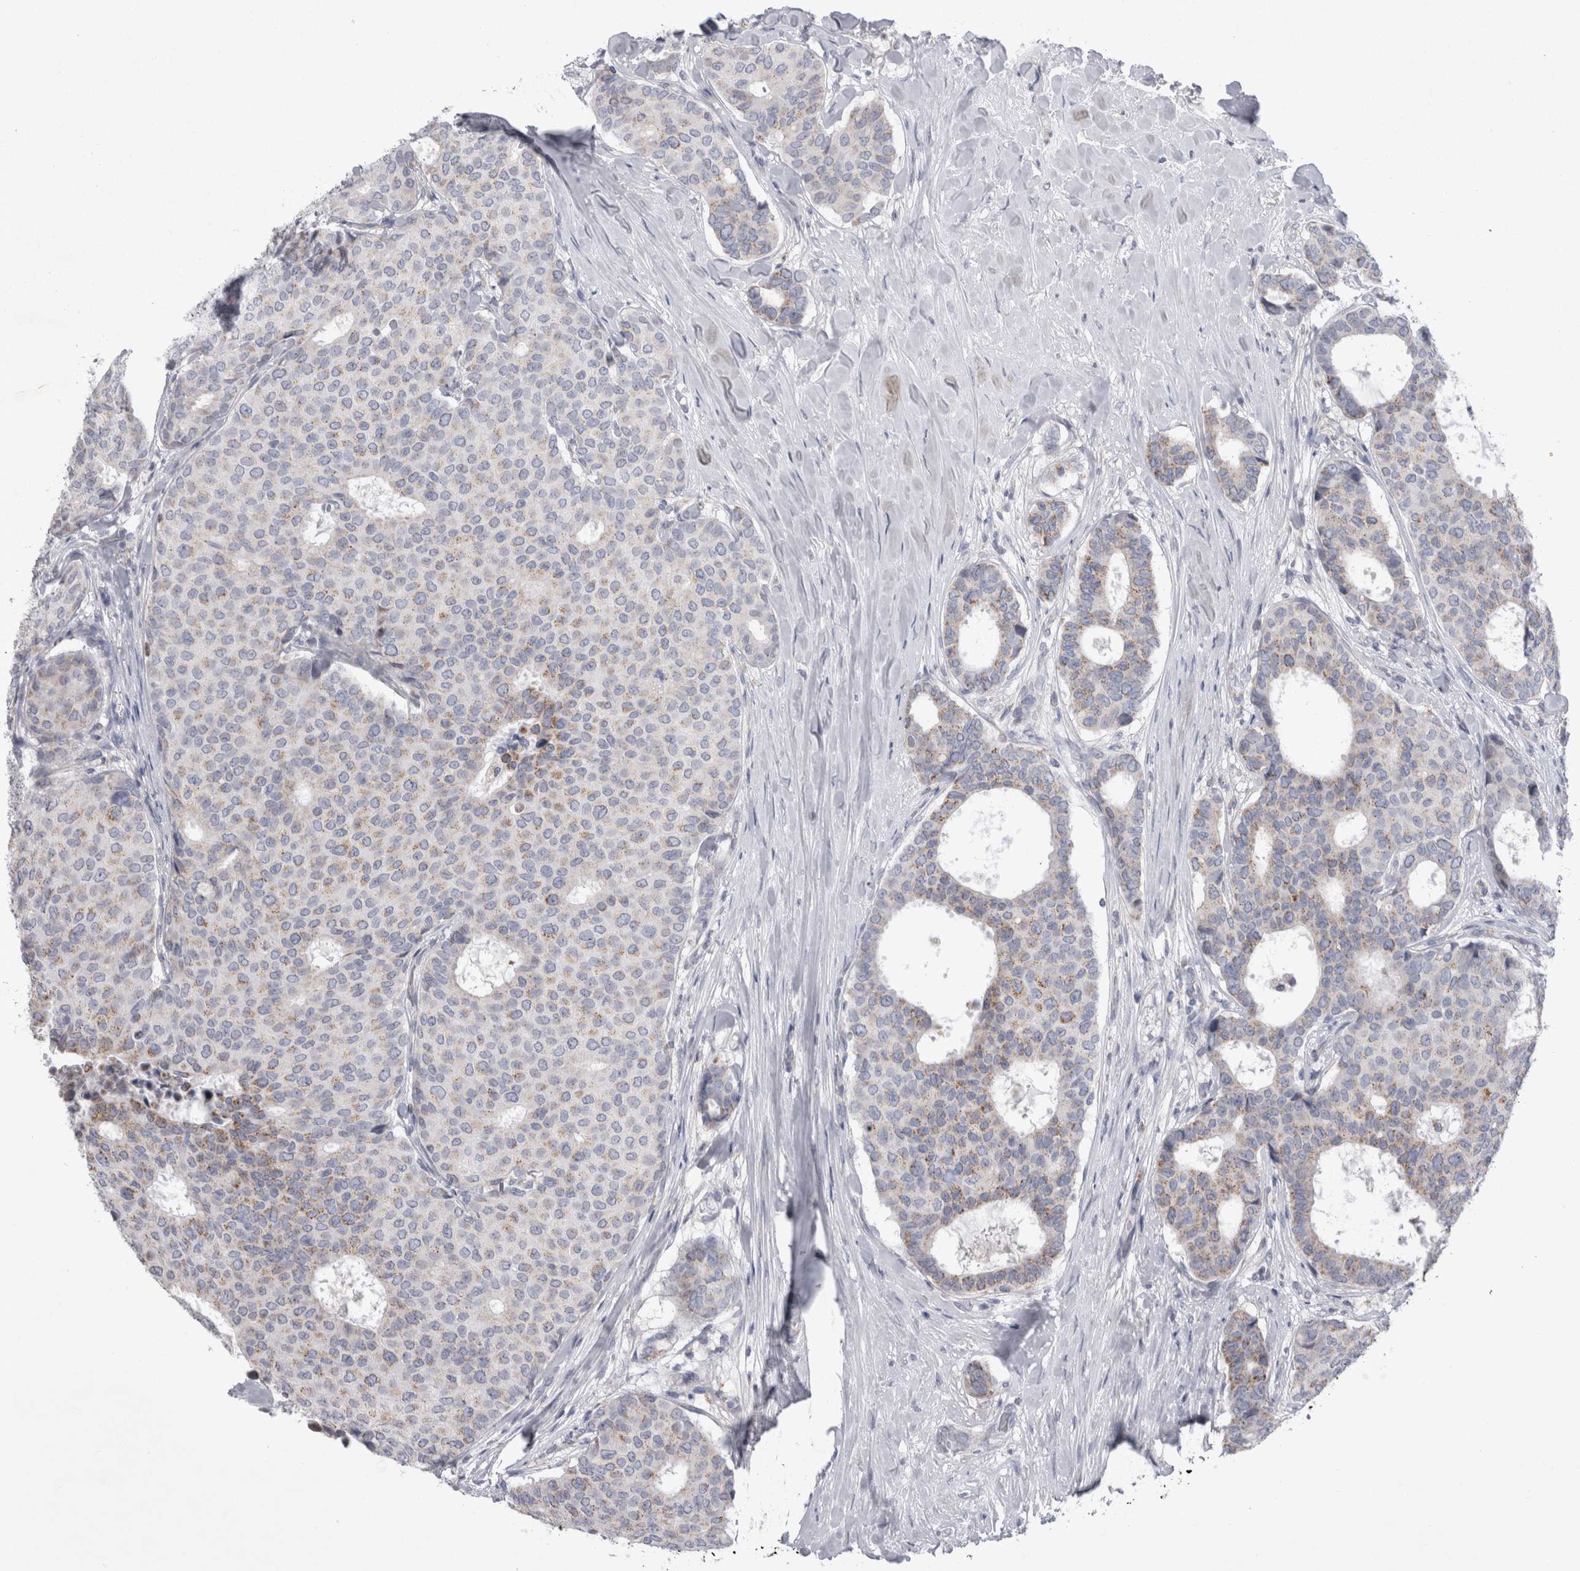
{"staining": {"intensity": "moderate", "quantity": "<25%", "location": "cytoplasmic/membranous"}, "tissue": "breast cancer", "cell_type": "Tumor cells", "image_type": "cancer", "snomed": [{"axis": "morphology", "description": "Duct carcinoma"}, {"axis": "topography", "description": "Breast"}], "caption": "Moderate cytoplasmic/membranous staining for a protein is identified in approximately <25% of tumor cells of breast cancer using immunohistochemistry.", "gene": "HDHD3", "patient": {"sex": "female", "age": 75}}